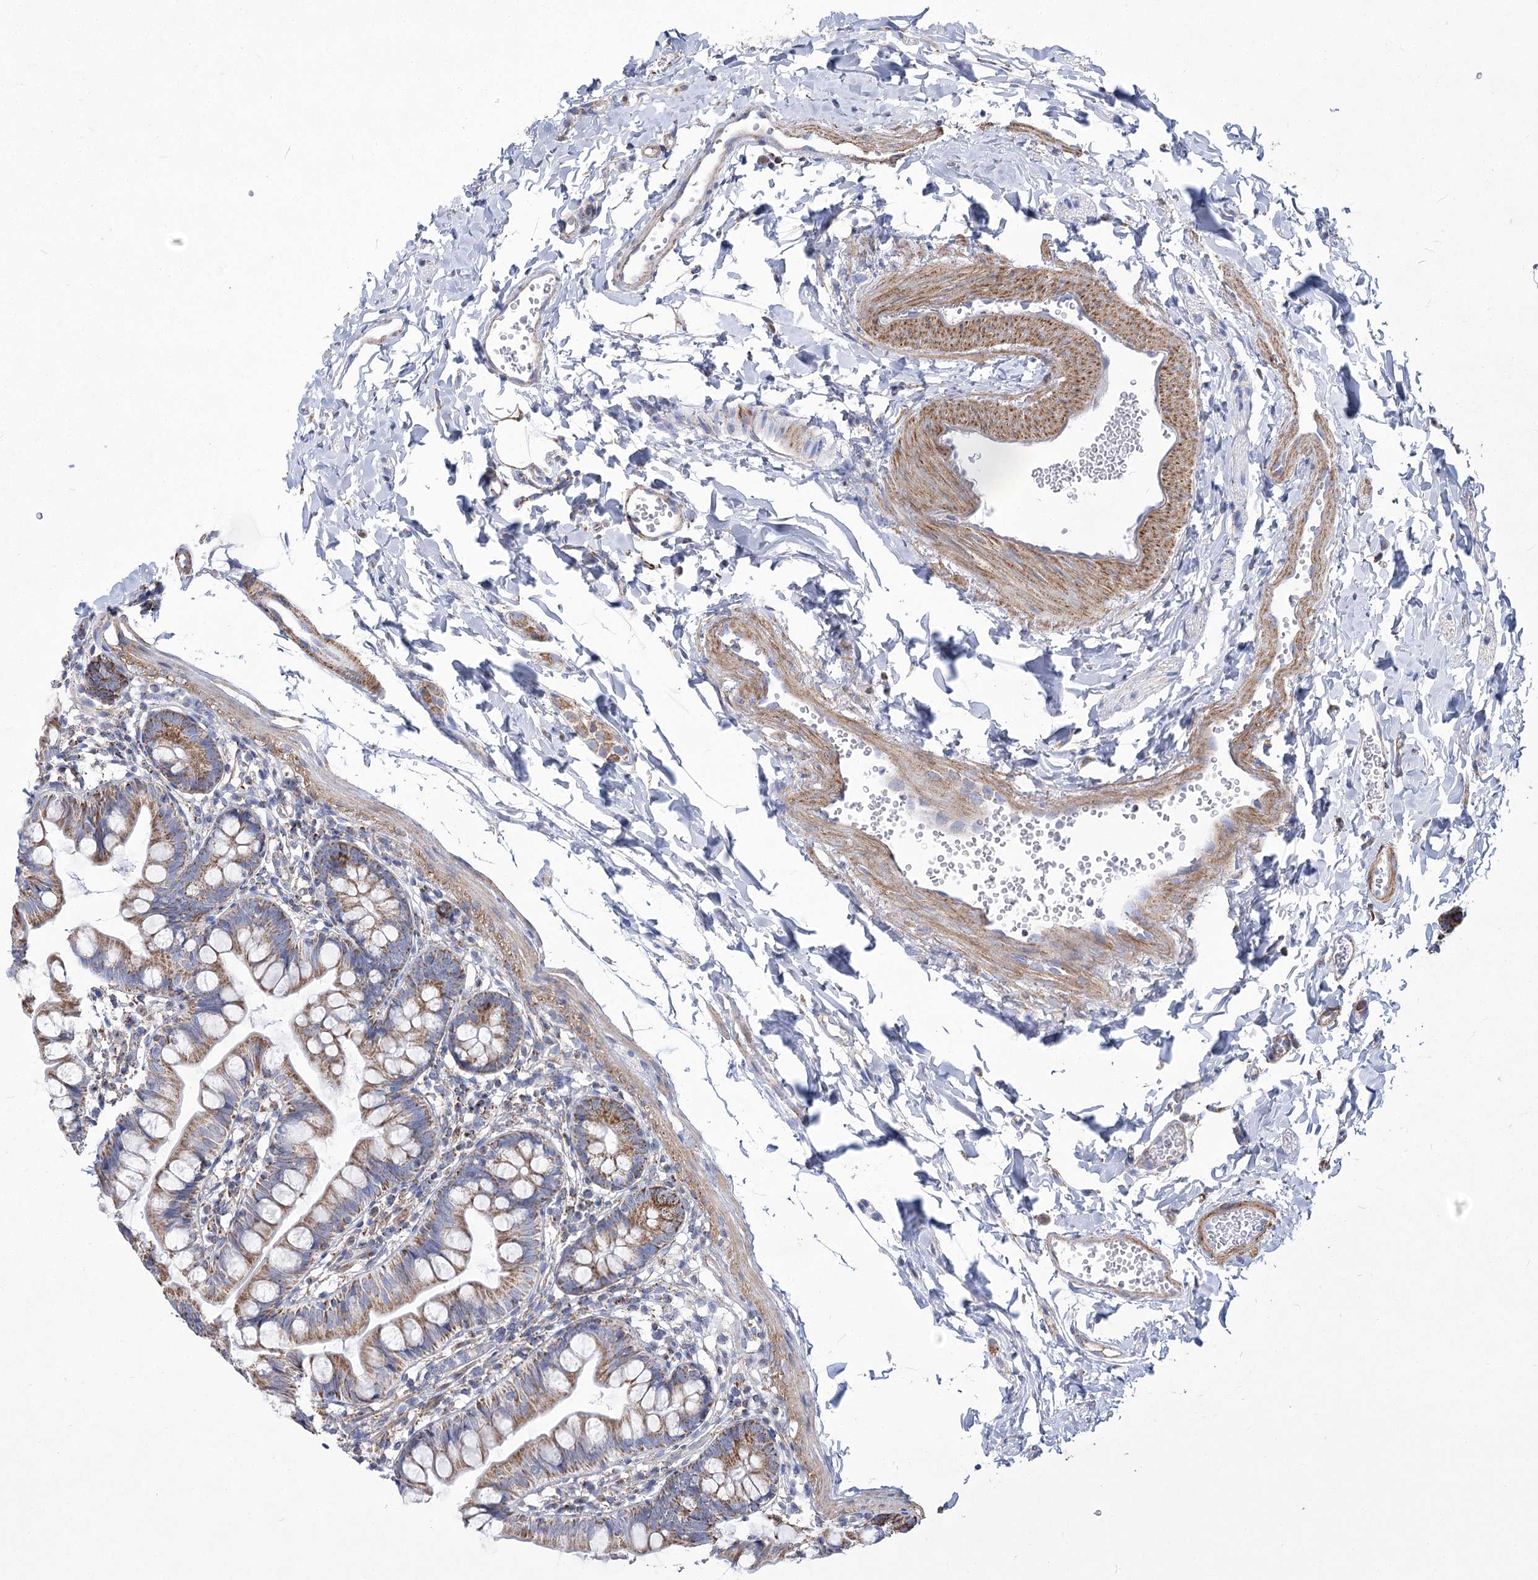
{"staining": {"intensity": "moderate", "quantity": ">75%", "location": "cytoplasmic/membranous"}, "tissue": "small intestine", "cell_type": "Glandular cells", "image_type": "normal", "snomed": [{"axis": "morphology", "description": "Normal tissue, NOS"}, {"axis": "topography", "description": "Small intestine"}], "caption": "Small intestine stained with a protein marker reveals moderate staining in glandular cells.", "gene": "PDHB", "patient": {"sex": "male", "age": 7}}